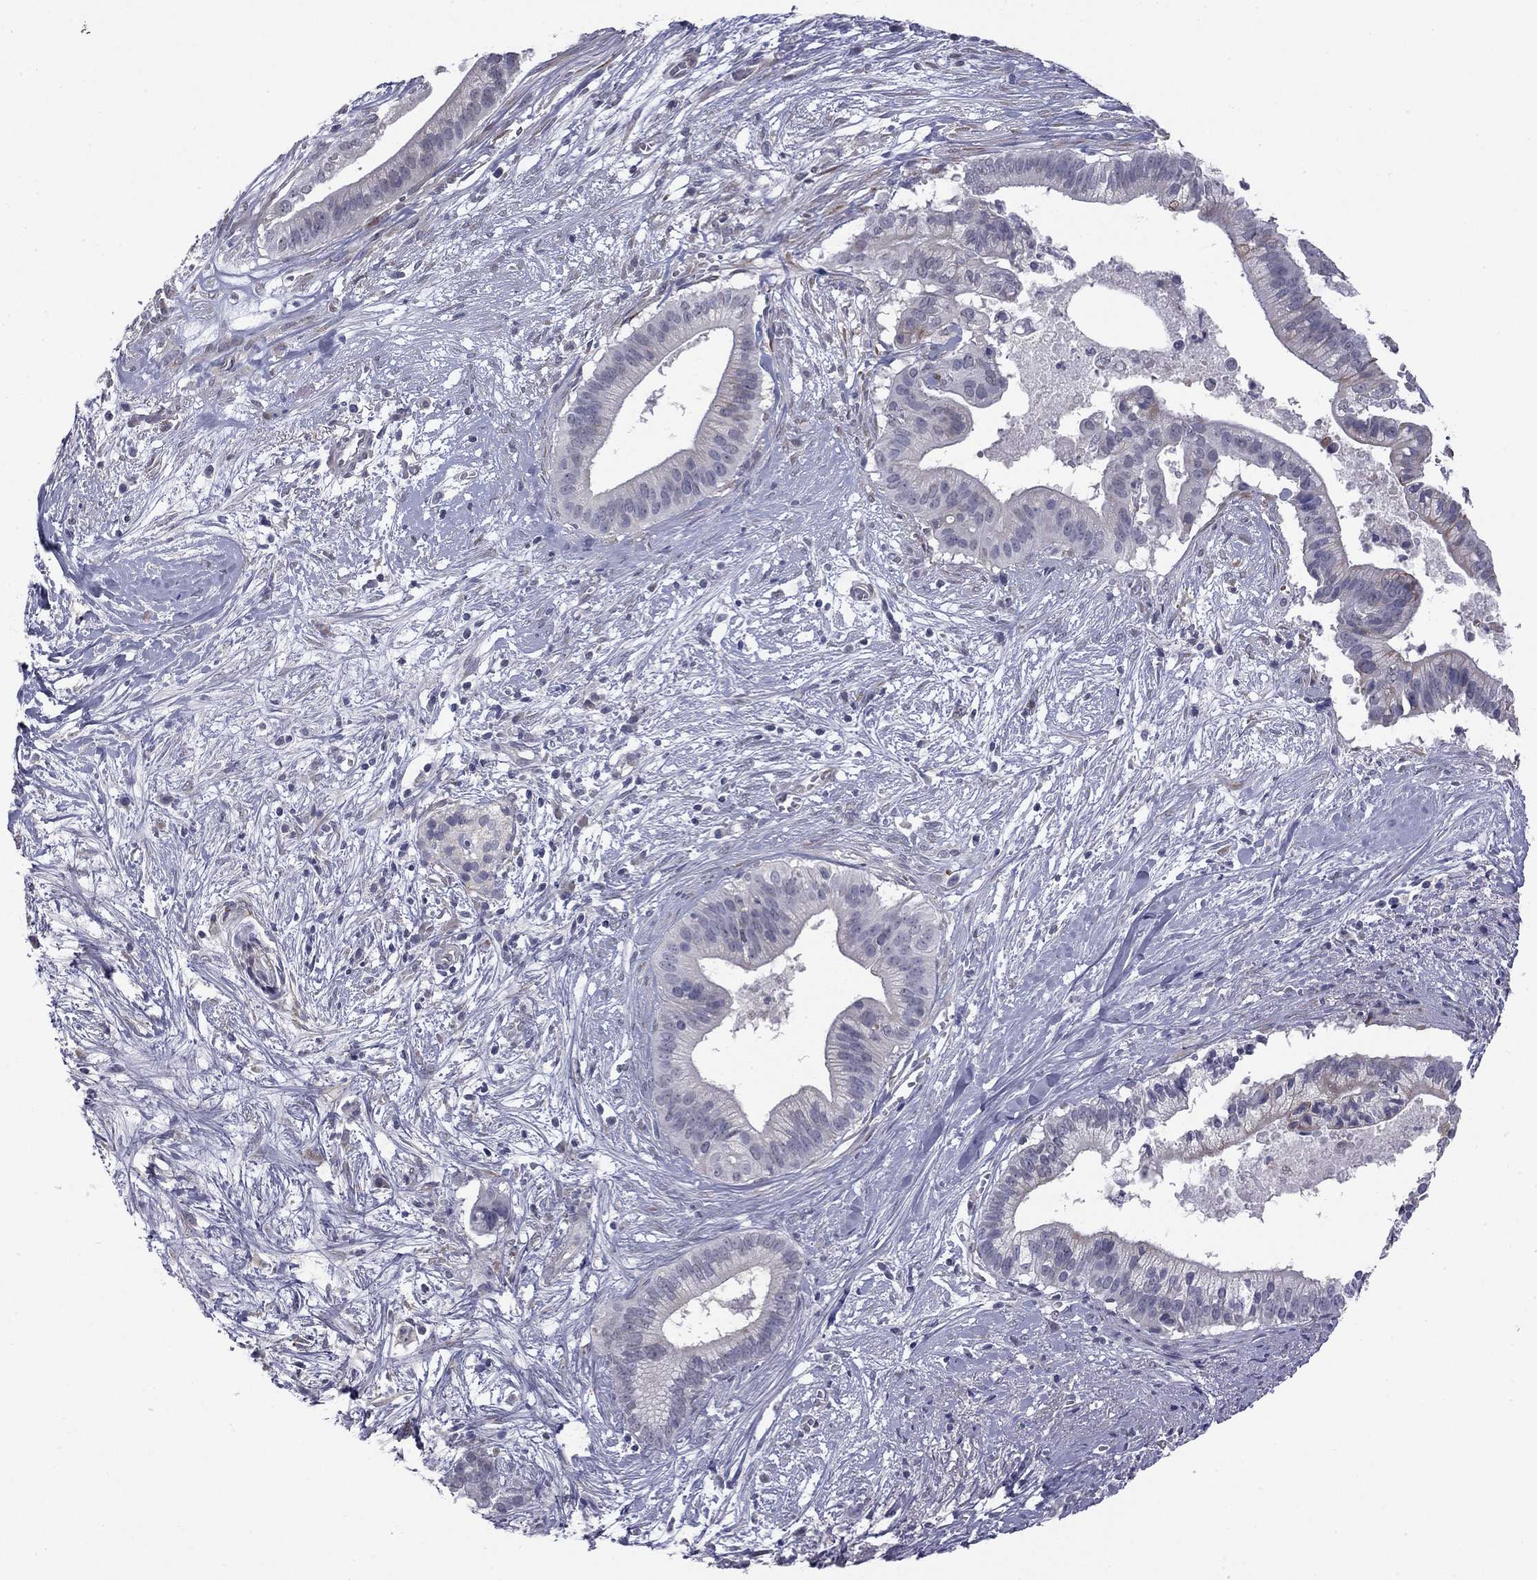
{"staining": {"intensity": "negative", "quantity": "none", "location": "none"}, "tissue": "pancreatic cancer", "cell_type": "Tumor cells", "image_type": "cancer", "snomed": [{"axis": "morphology", "description": "Adenocarcinoma, NOS"}, {"axis": "topography", "description": "Pancreas"}], "caption": "Protein analysis of pancreatic adenocarcinoma demonstrates no significant expression in tumor cells.", "gene": "PRRT2", "patient": {"sex": "male", "age": 61}}